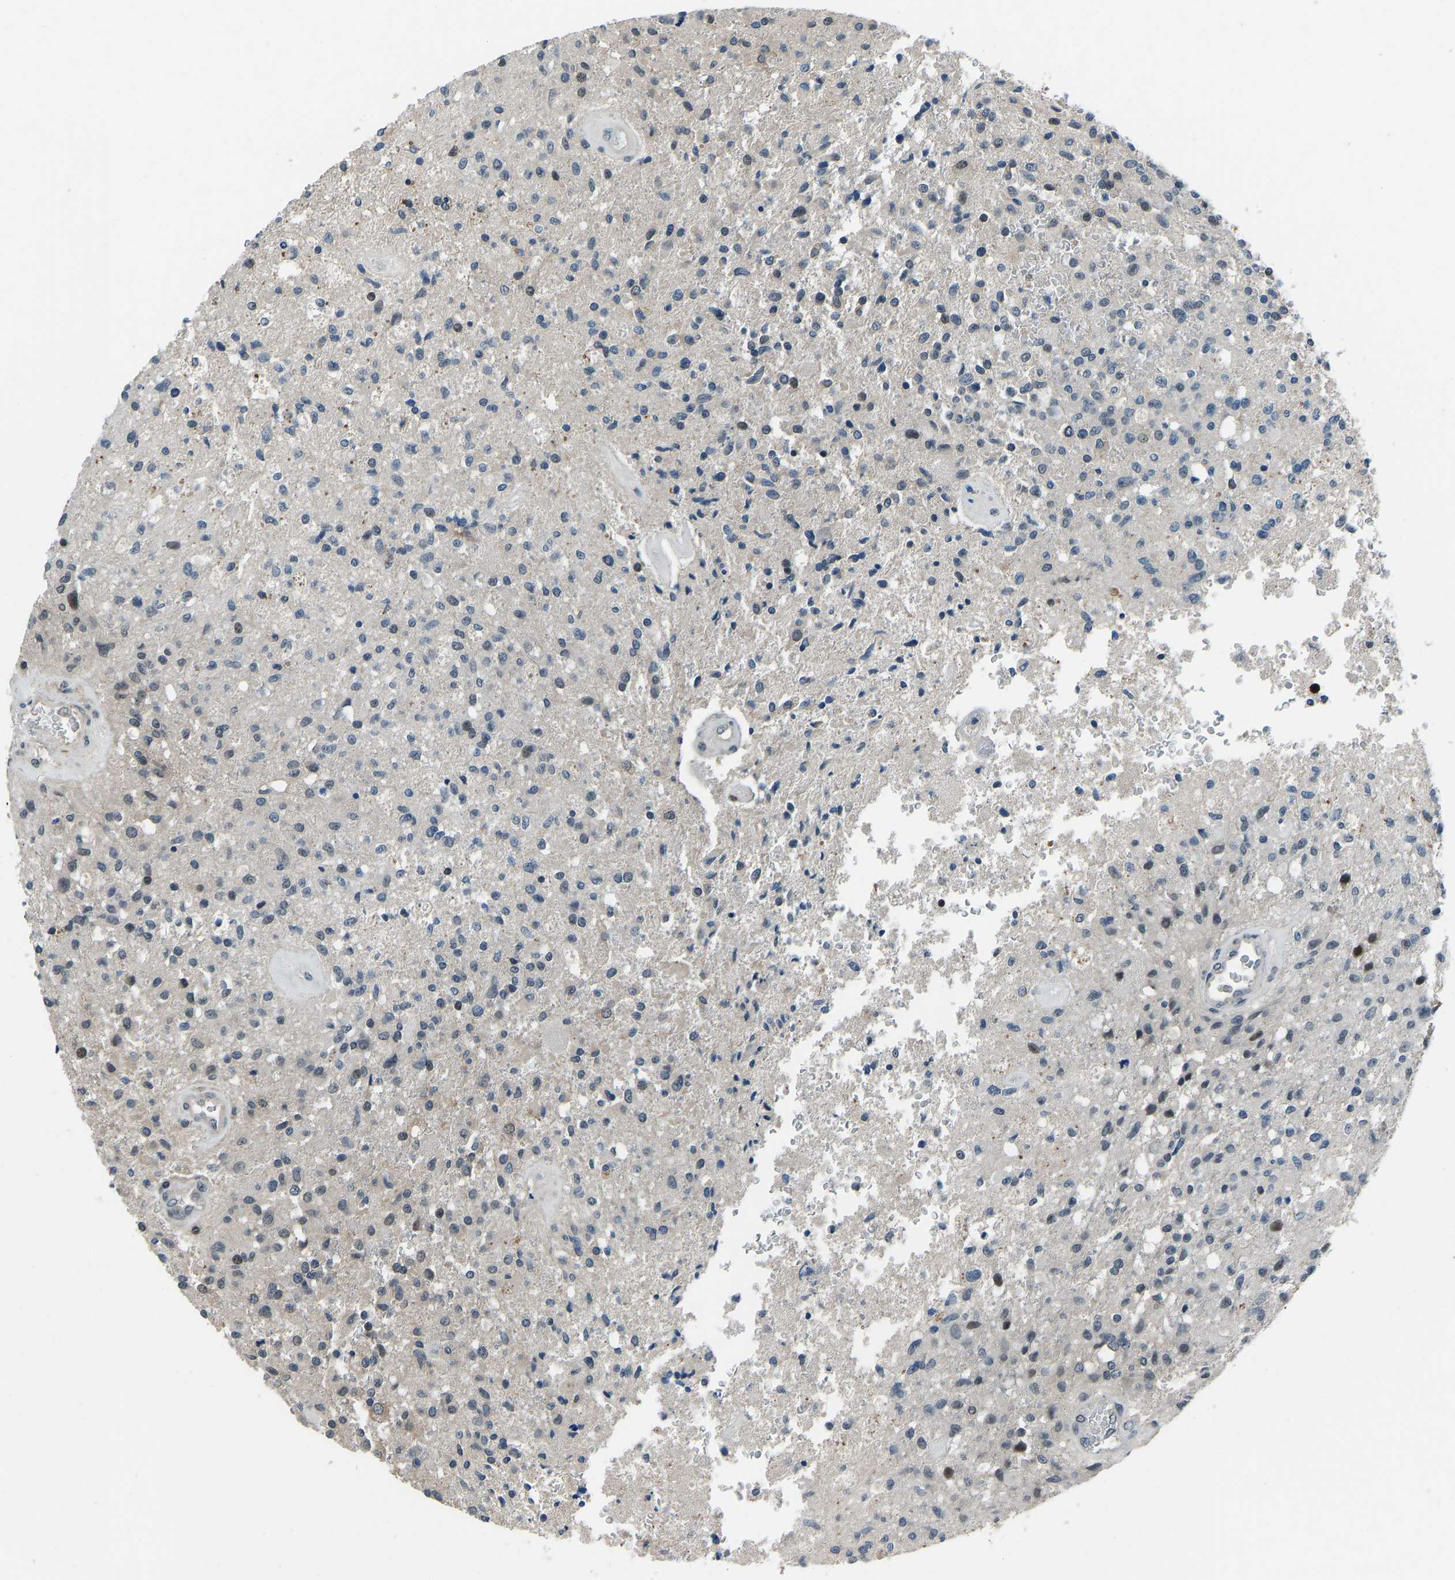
{"staining": {"intensity": "moderate", "quantity": "<25%", "location": "nuclear"}, "tissue": "glioma", "cell_type": "Tumor cells", "image_type": "cancer", "snomed": [{"axis": "morphology", "description": "Normal tissue, NOS"}, {"axis": "morphology", "description": "Glioma, malignant, High grade"}, {"axis": "topography", "description": "Cerebral cortex"}], "caption": "Protein analysis of glioma tissue shows moderate nuclear expression in about <25% of tumor cells.", "gene": "RLIM", "patient": {"sex": "male", "age": 77}}